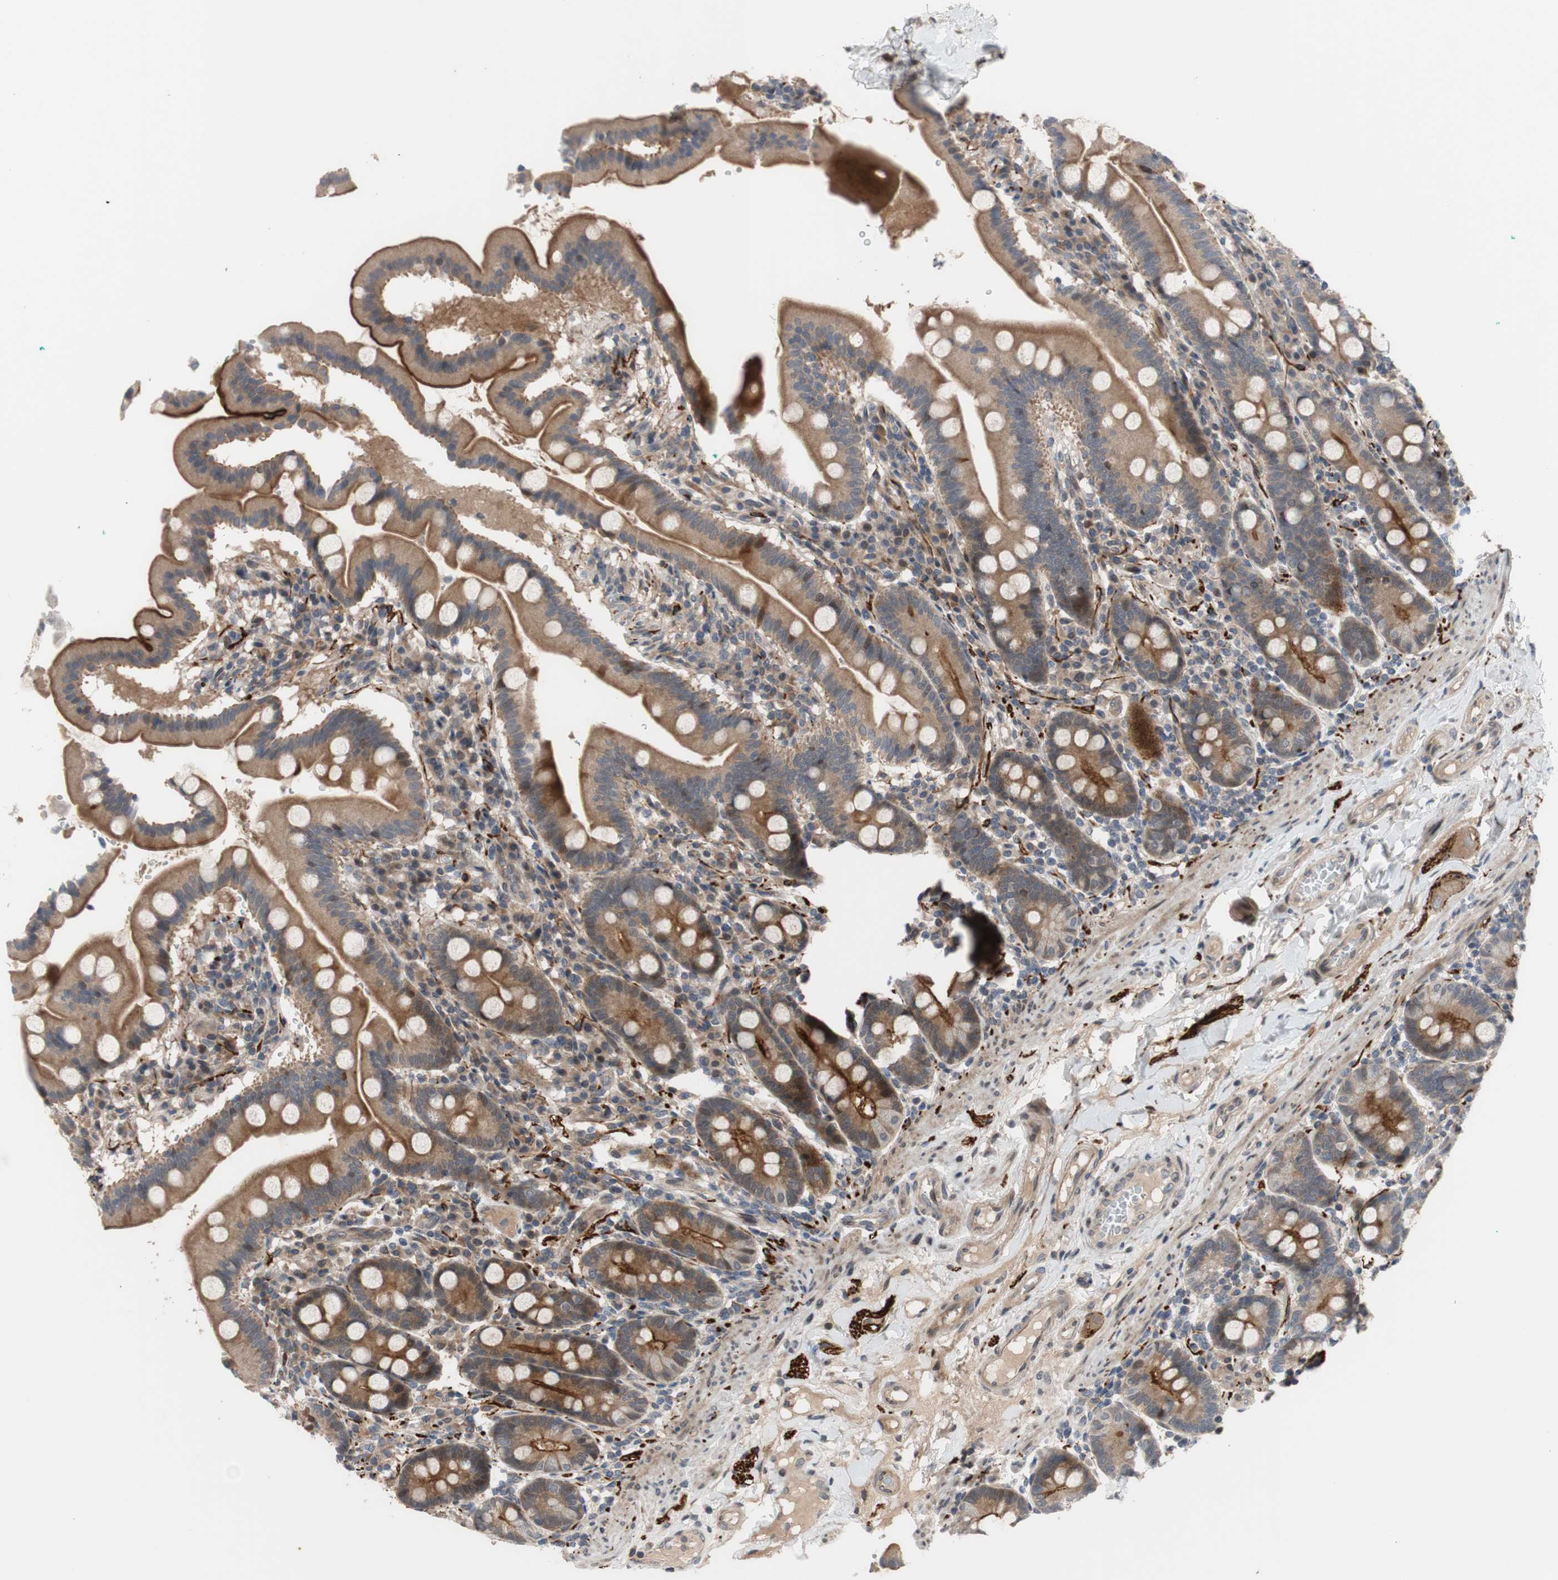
{"staining": {"intensity": "moderate", "quantity": ">75%", "location": "cytoplasmic/membranous"}, "tissue": "duodenum", "cell_type": "Glandular cells", "image_type": "normal", "snomed": [{"axis": "morphology", "description": "Normal tissue, NOS"}, {"axis": "topography", "description": "Duodenum"}], "caption": "An IHC histopathology image of normal tissue is shown. Protein staining in brown highlights moderate cytoplasmic/membranous positivity in duodenum within glandular cells. (DAB (3,3'-diaminobenzidine) IHC, brown staining for protein, blue staining for nuclei).", "gene": "OAZ1", "patient": {"sex": "male", "age": 50}}